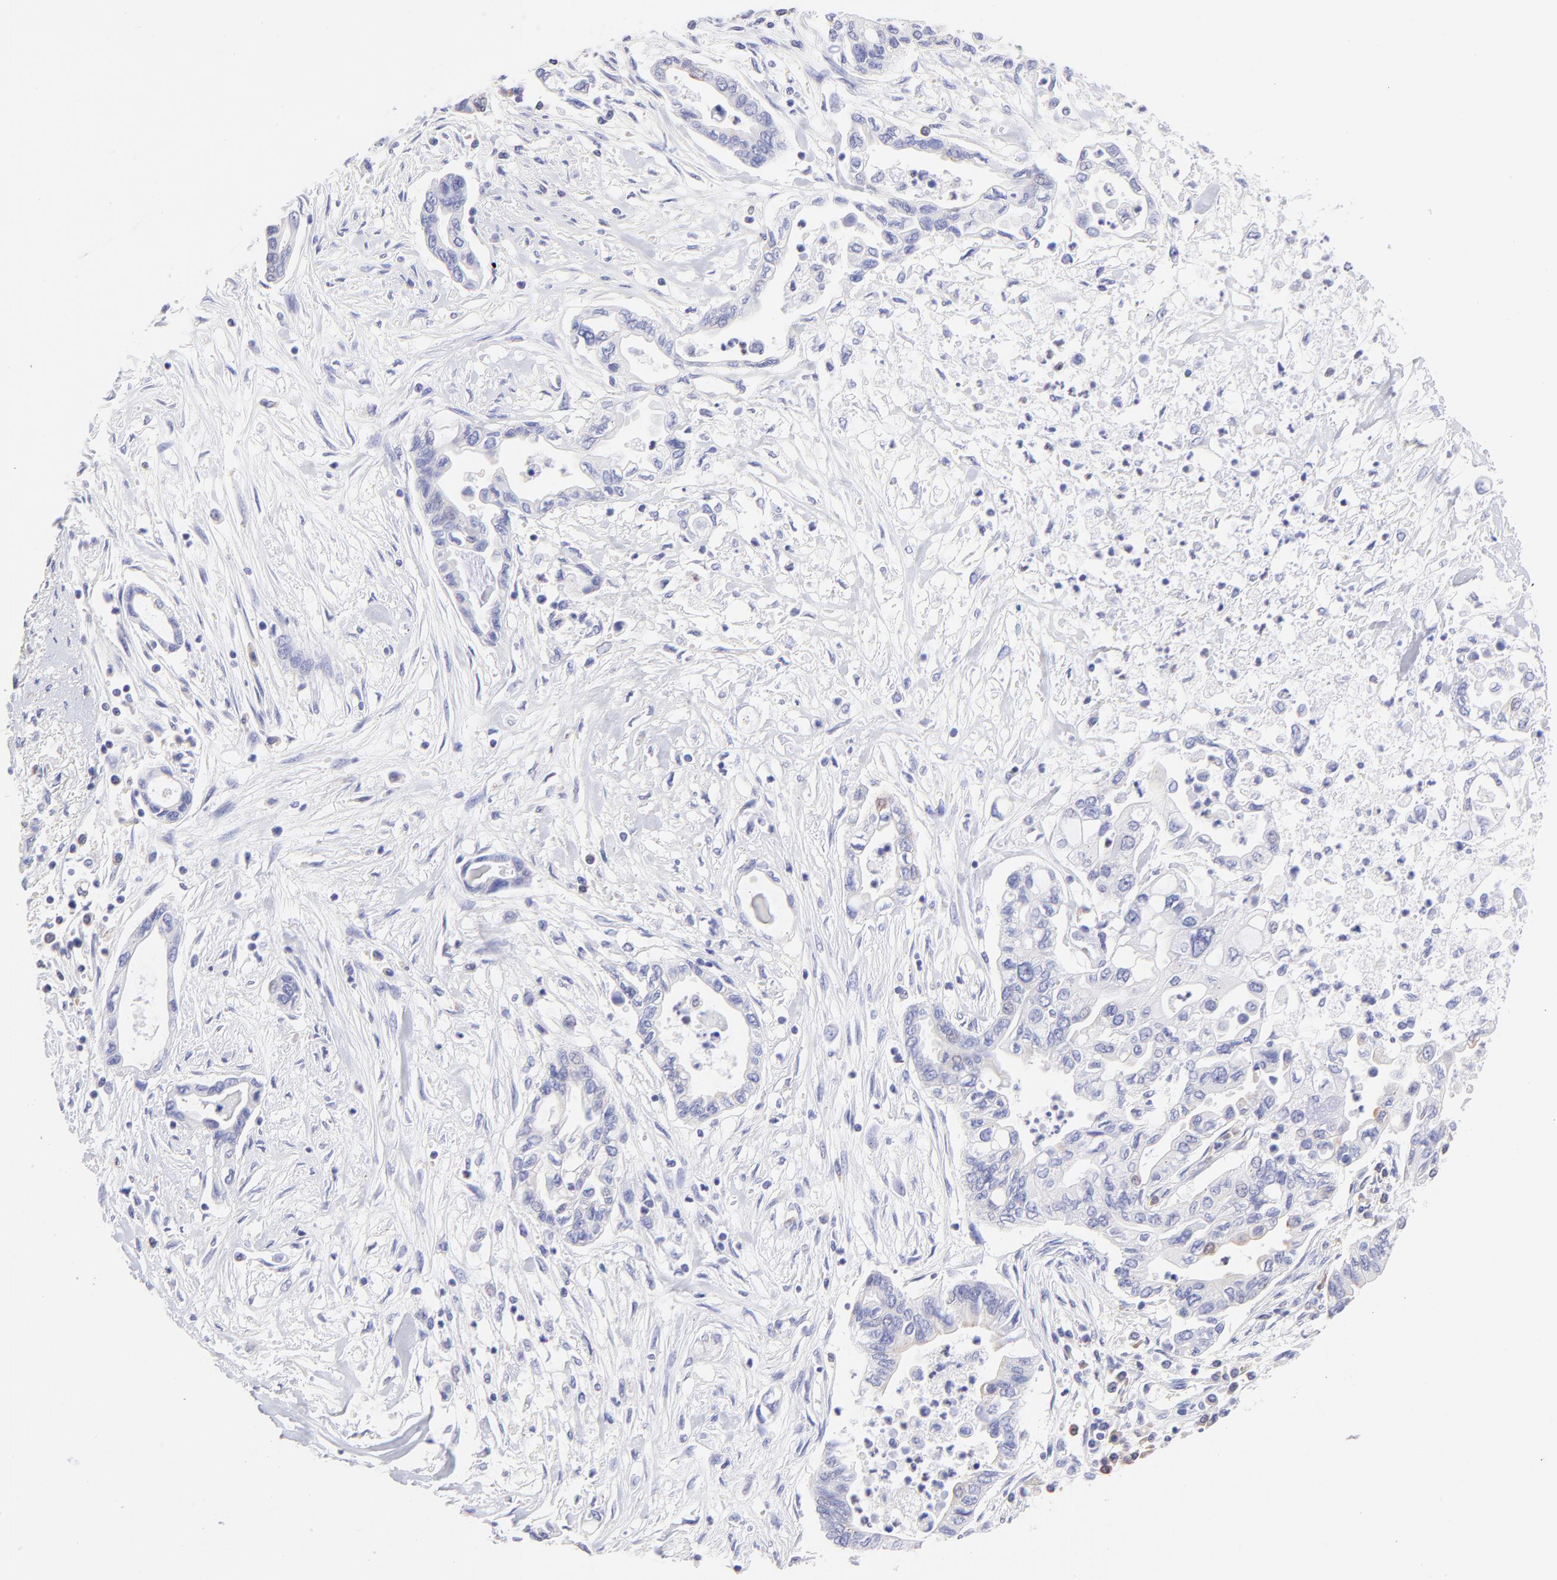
{"staining": {"intensity": "negative", "quantity": "none", "location": "none"}, "tissue": "pancreatic cancer", "cell_type": "Tumor cells", "image_type": "cancer", "snomed": [{"axis": "morphology", "description": "Adenocarcinoma, NOS"}, {"axis": "topography", "description": "Pancreas"}], "caption": "Immunohistochemistry (IHC) of pancreatic adenocarcinoma shows no expression in tumor cells. (Immunohistochemistry, brightfield microscopy, high magnification).", "gene": "IRAG2", "patient": {"sex": "female", "age": 57}}